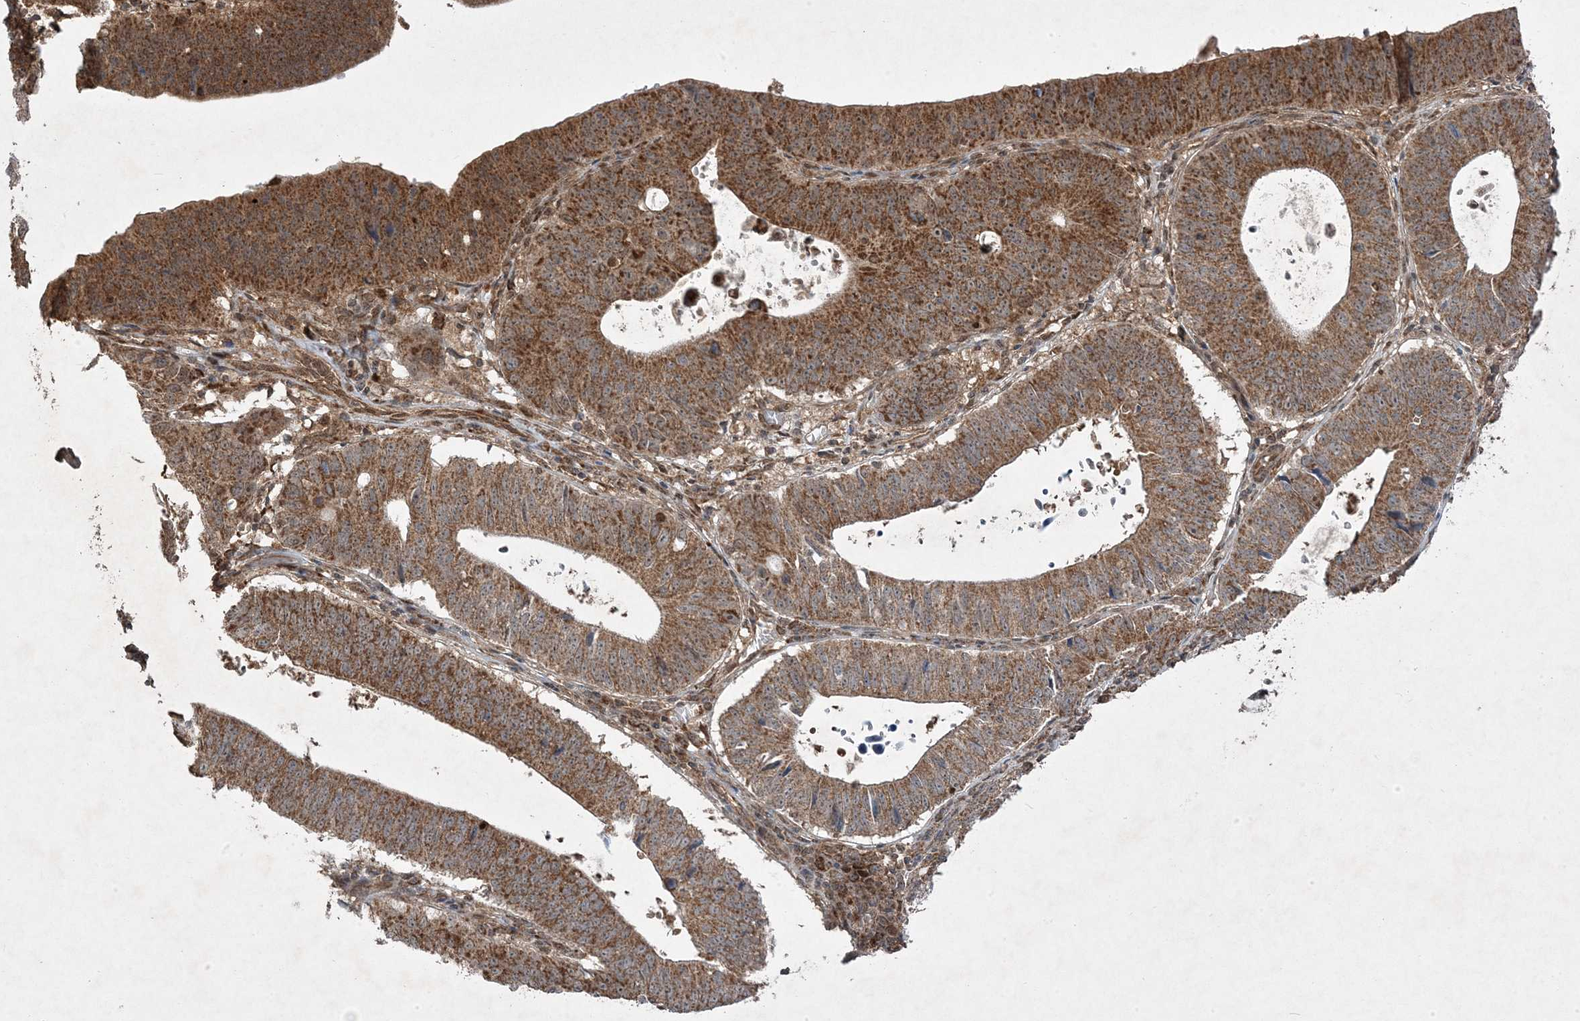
{"staining": {"intensity": "moderate", "quantity": ">75%", "location": "cytoplasmic/membranous,nuclear"}, "tissue": "stomach cancer", "cell_type": "Tumor cells", "image_type": "cancer", "snomed": [{"axis": "morphology", "description": "Adenocarcinoma, NOS"}, {"axis": "topography", "description": "Stomach"}], "caption": "This micrograph reveals IHC staining of human stomach cancer, with medium moderate cytoplasmic/membranous and nuclear staining in about >75% of tumor cells.", "gene": "PLEKHM2", "patient": {"sex": "male", "age": 59}}